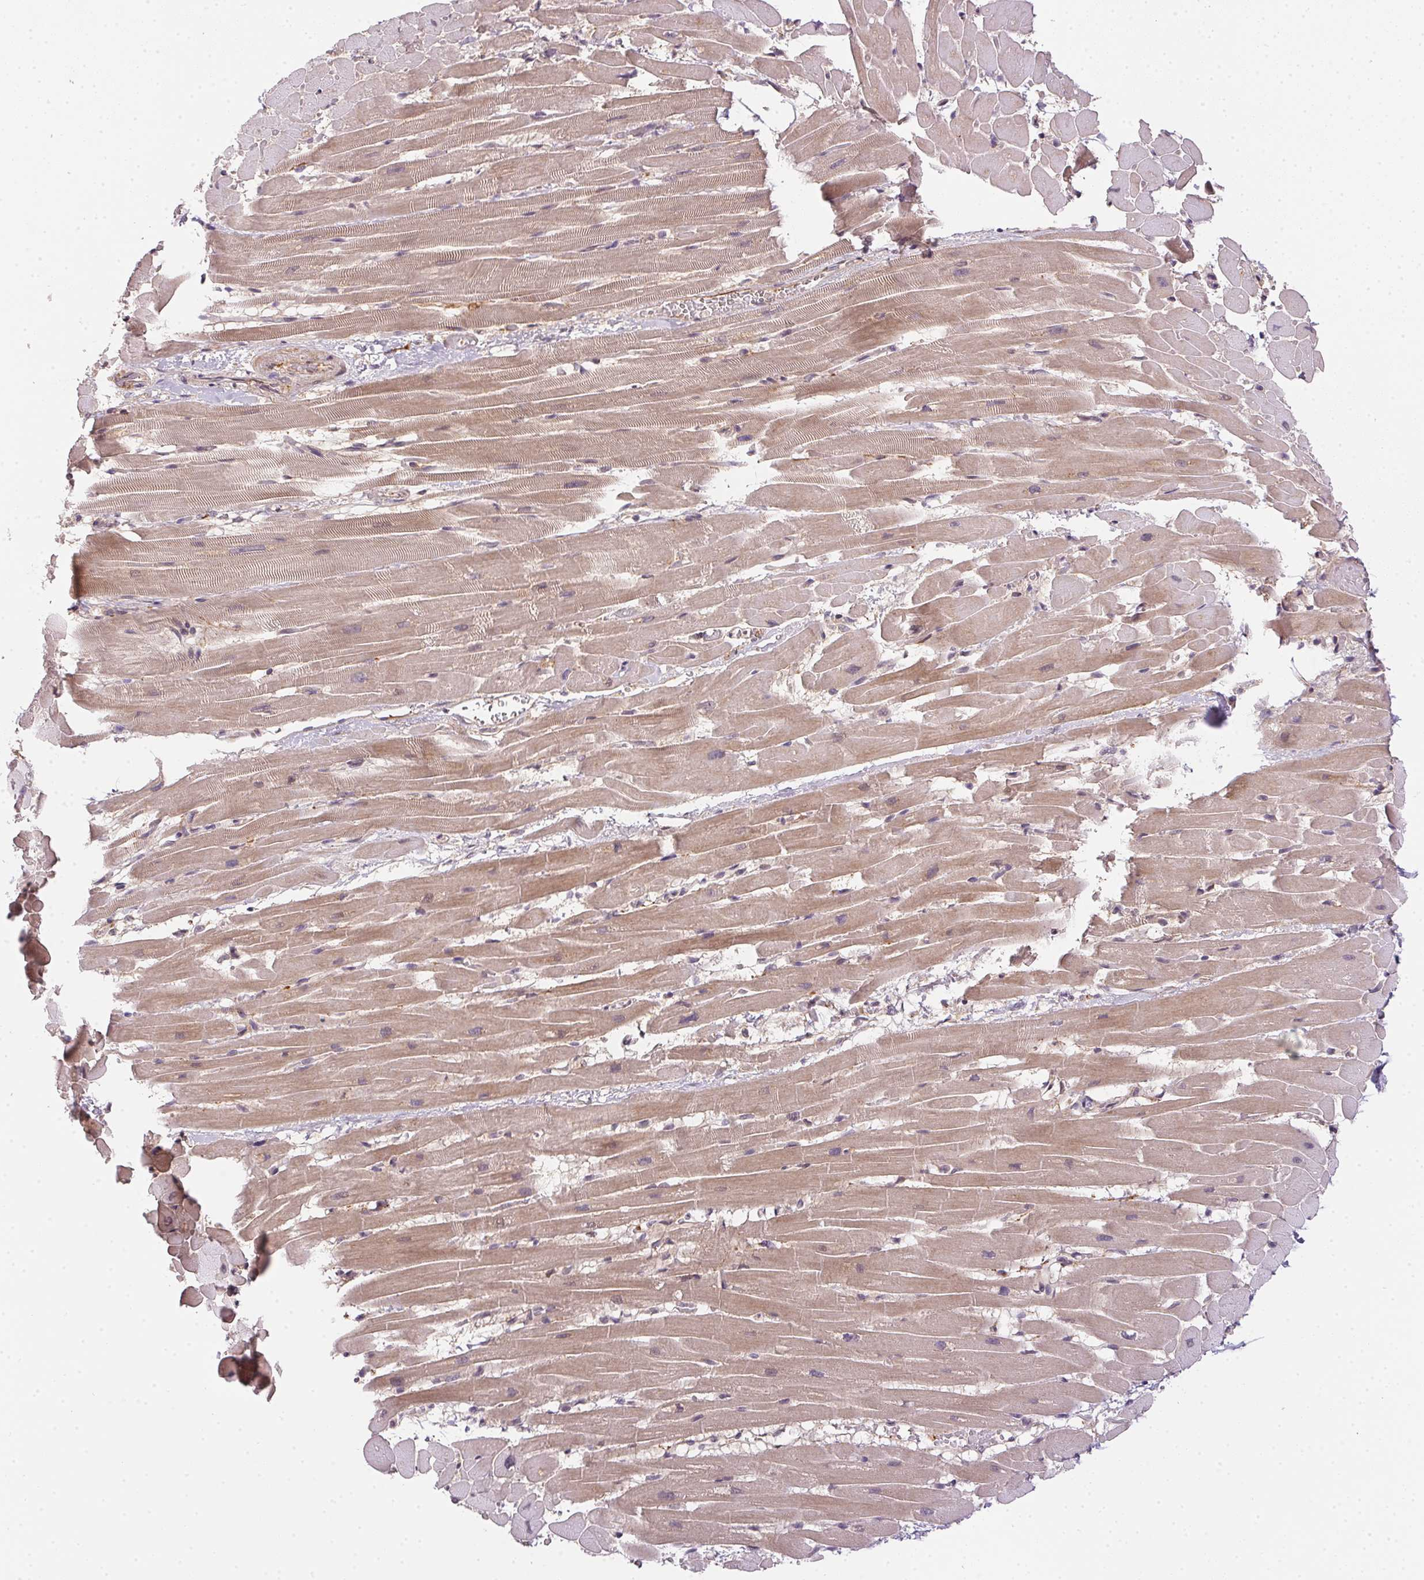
{"staining": {"intensity": "weak", "quantity": "25%-75%", "location": "cytoplasmic/membranous"}, "tissue": "heart muscle", "cell_type": "Cardiomyocytes", "image_type": "normal", "snomed": [{"axis": "morphology", "description": "Normal tissue, NOS"}, {"axis": "topography", "description": "Heart"}], "caption": "A brown stain labels weak cytoplasmic/membranous staining of a protein in cardiomyocytes of normal heart muscle. (DAB IHC, brown staining for protein, blue staining for nuclei).", "gene": "CFAP92", "patient": {"sex": "male", "age": 37}}